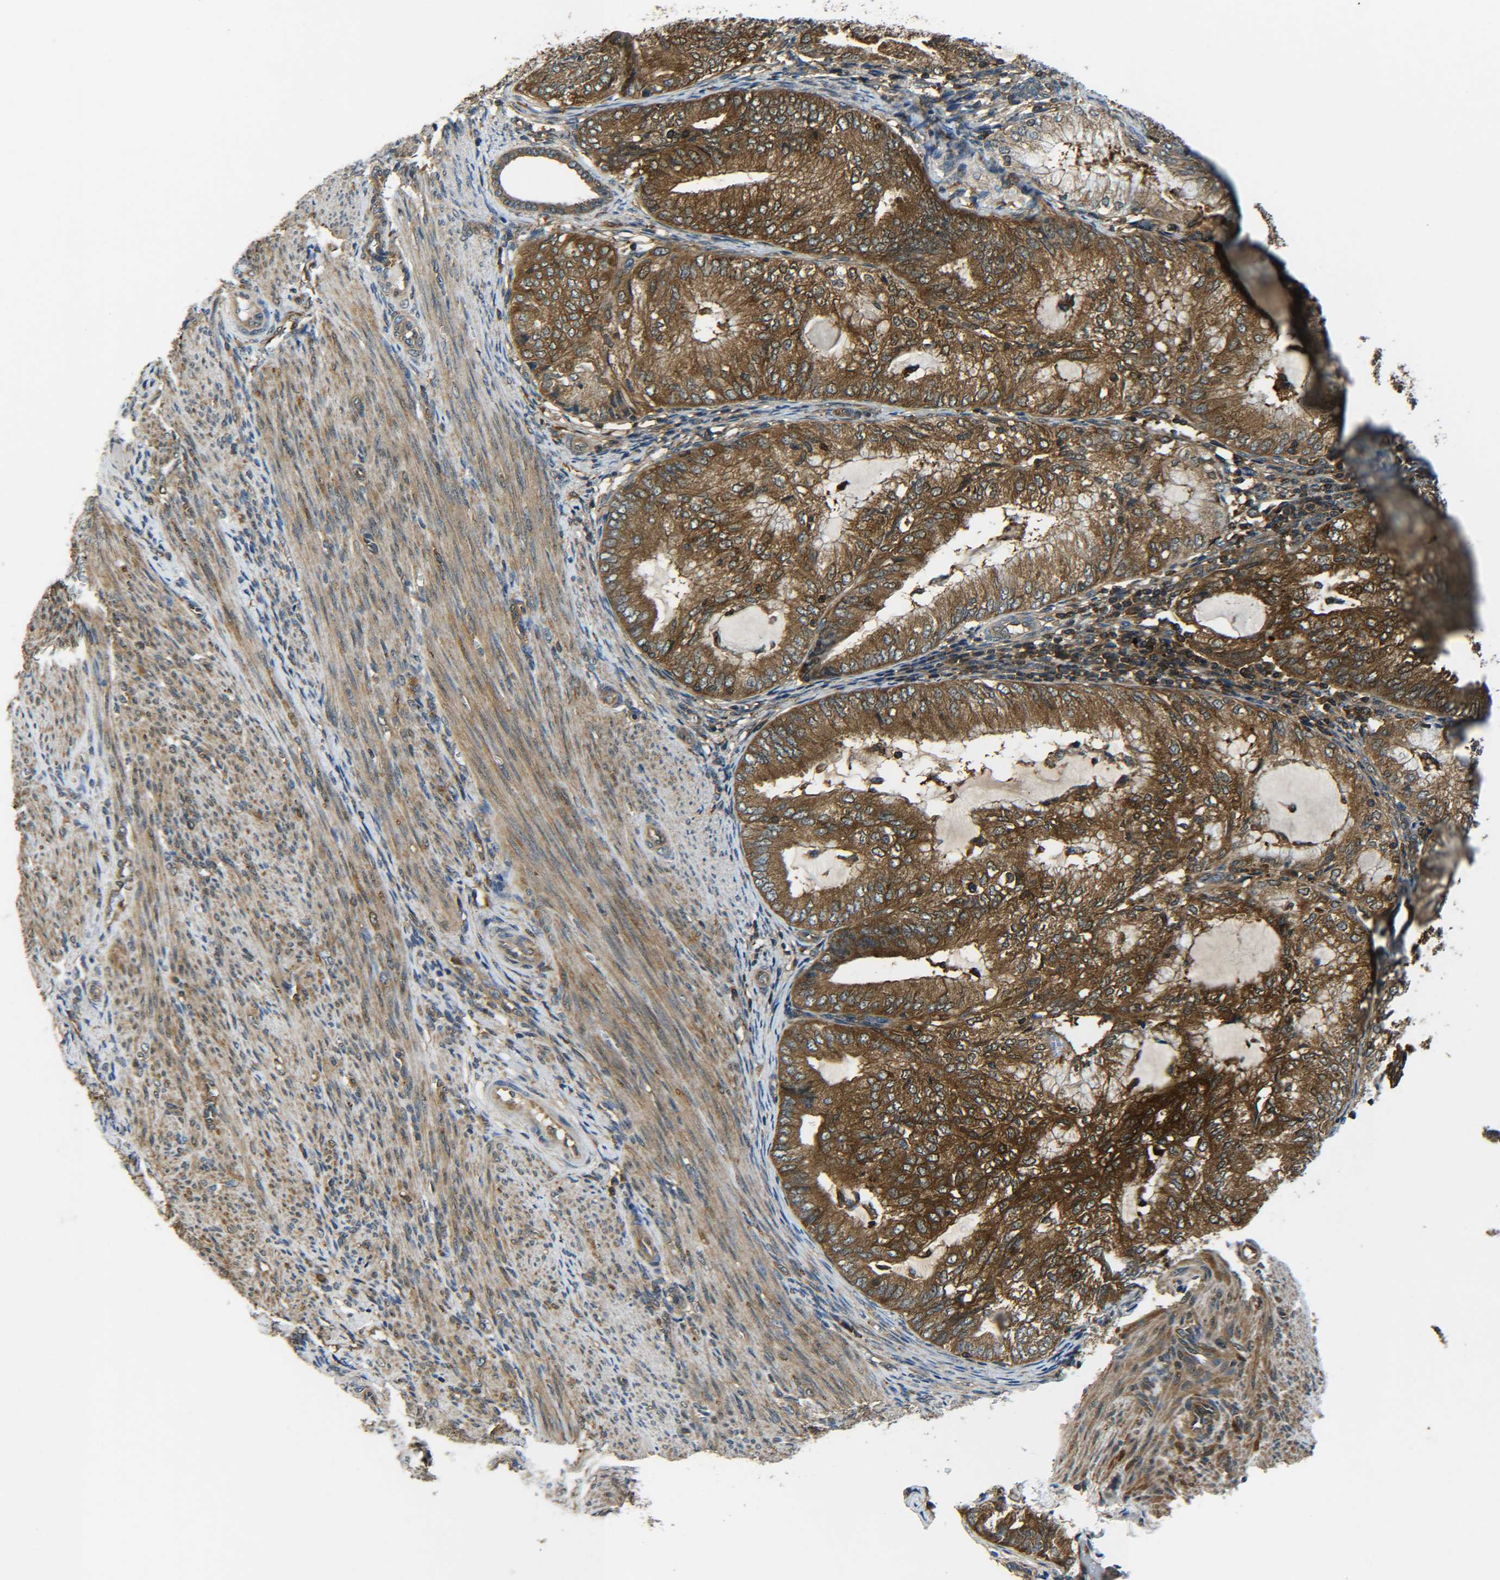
{"staining": {"intensity": "strong", "quantity": ">75%", "location": "cytoplasmic/membranous"}, "tissue": "endometrial cancer", "cell_type": "Tumor cells", "image_type": "cancer", "snomed": [{"axis": "morphology", "description": "Adenocarcinoma, NOS"}, {"axis": "topography", "description": "Endometrium"}], "caption": "Tumor cells display high levels of strong cytoplasmic/membranous expression in about >75% of cells in human endometrial cancer (adenocarcinoma). (DAB (3,3'-diaminobenzidine) IHC with brightfield microscopy, high magnification).", "gene": "PREB", "patient": {"sex": "female", "age": 81}}